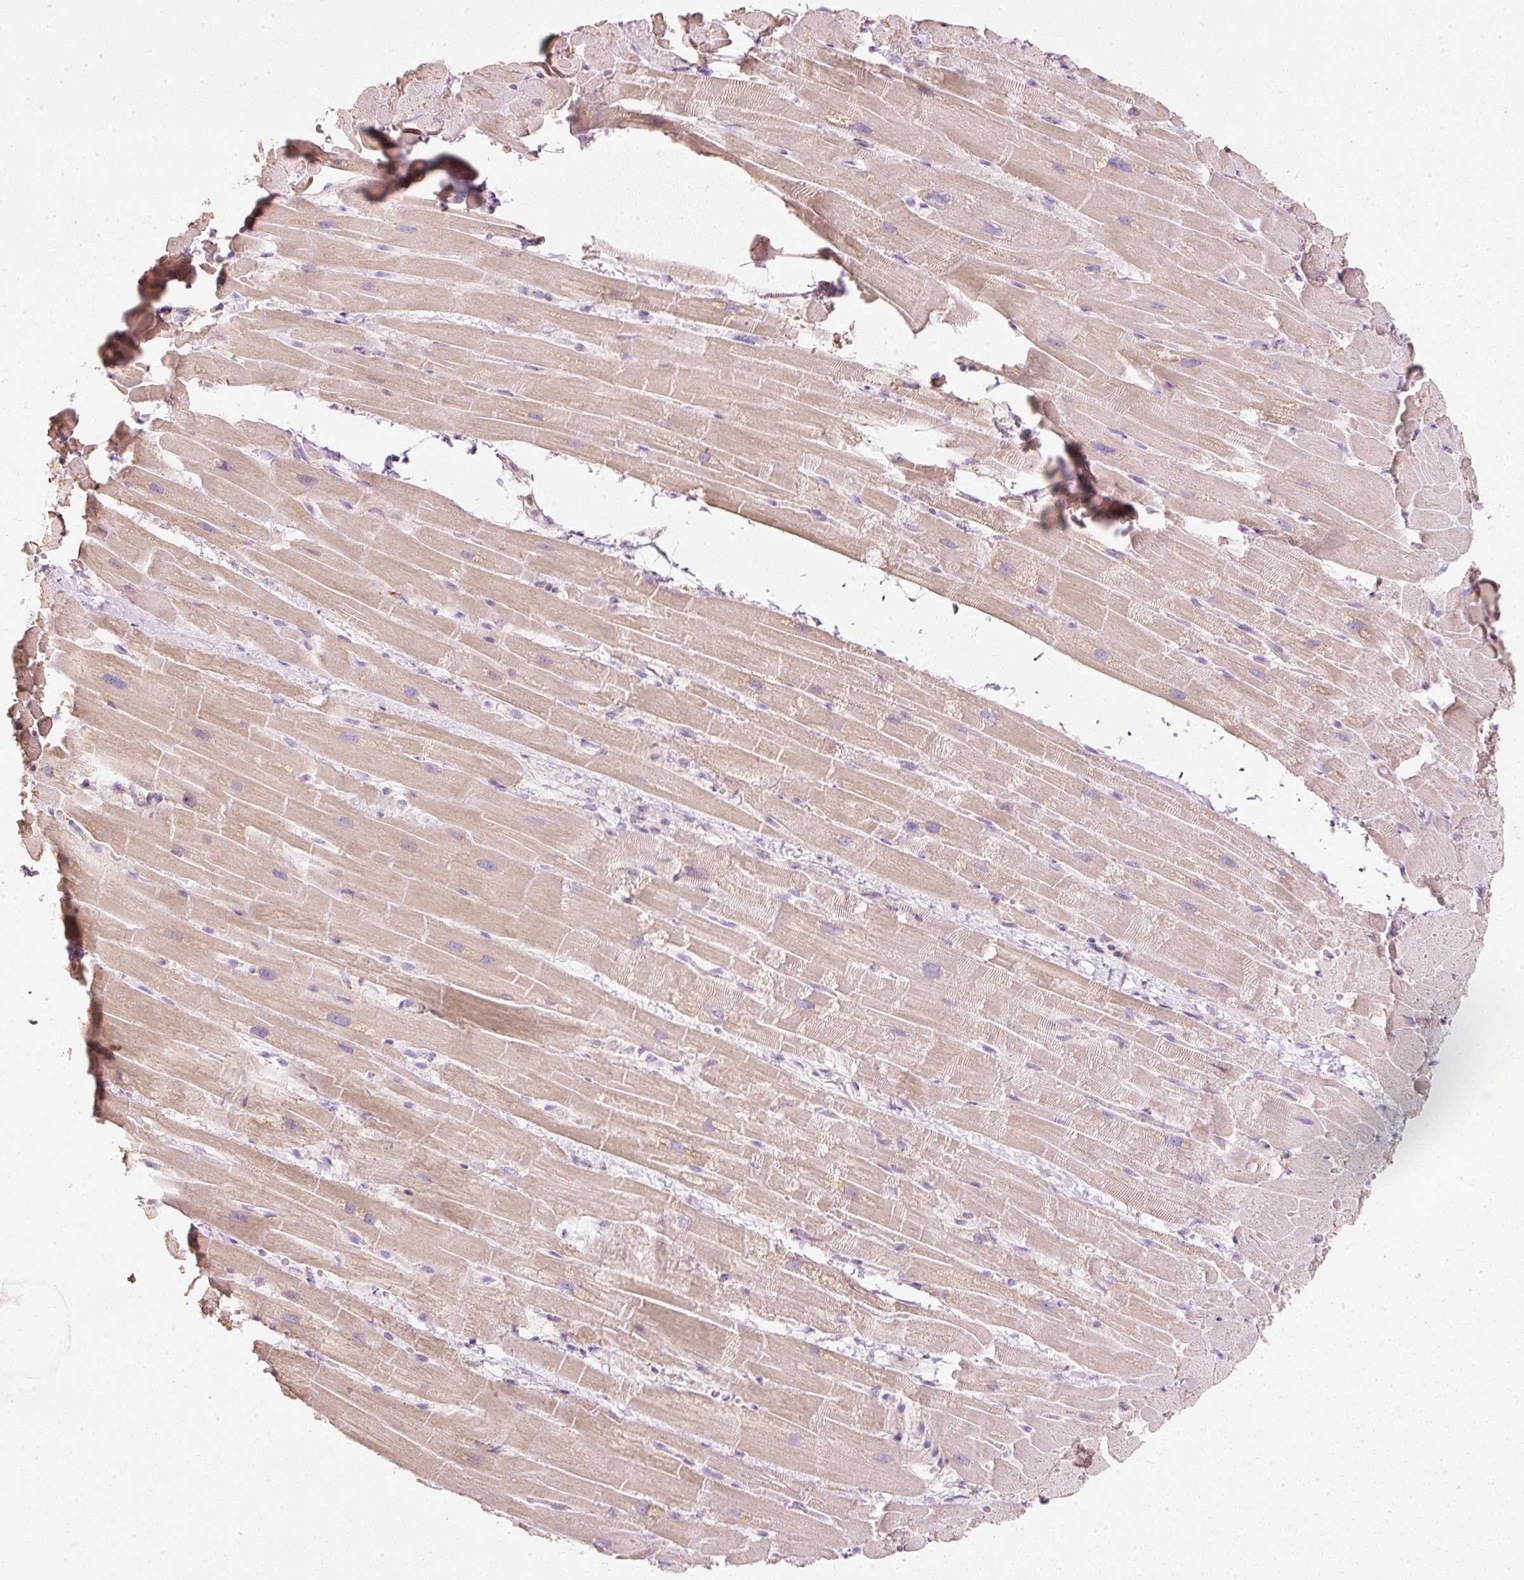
{"staining": {"intensity": "weak", "quantity": "25%-75%", "location": "cytoplasmic/membranous"}, "tissue": "heart muscle", "cell_type": "Cardiomyocytes", "image_type": "normal", "snomed": [{"axis": "morphology", "description": "Normal tissue, NOS"}, {"axis": "topography", "description": "Heart"}], "caption": "DAB immunohistochemical staining of normal human heart muscle reveals weak cytoplasmic/membranous protein expression in approximately 25%-75% of cardiomyocytes. The protein is stained brown, and the nuclei are stained in blue (DAB IHC with brightfield microscopy, high magnification).", "gene": "DUT", "patient": {"sex": "male", "age": 37}}